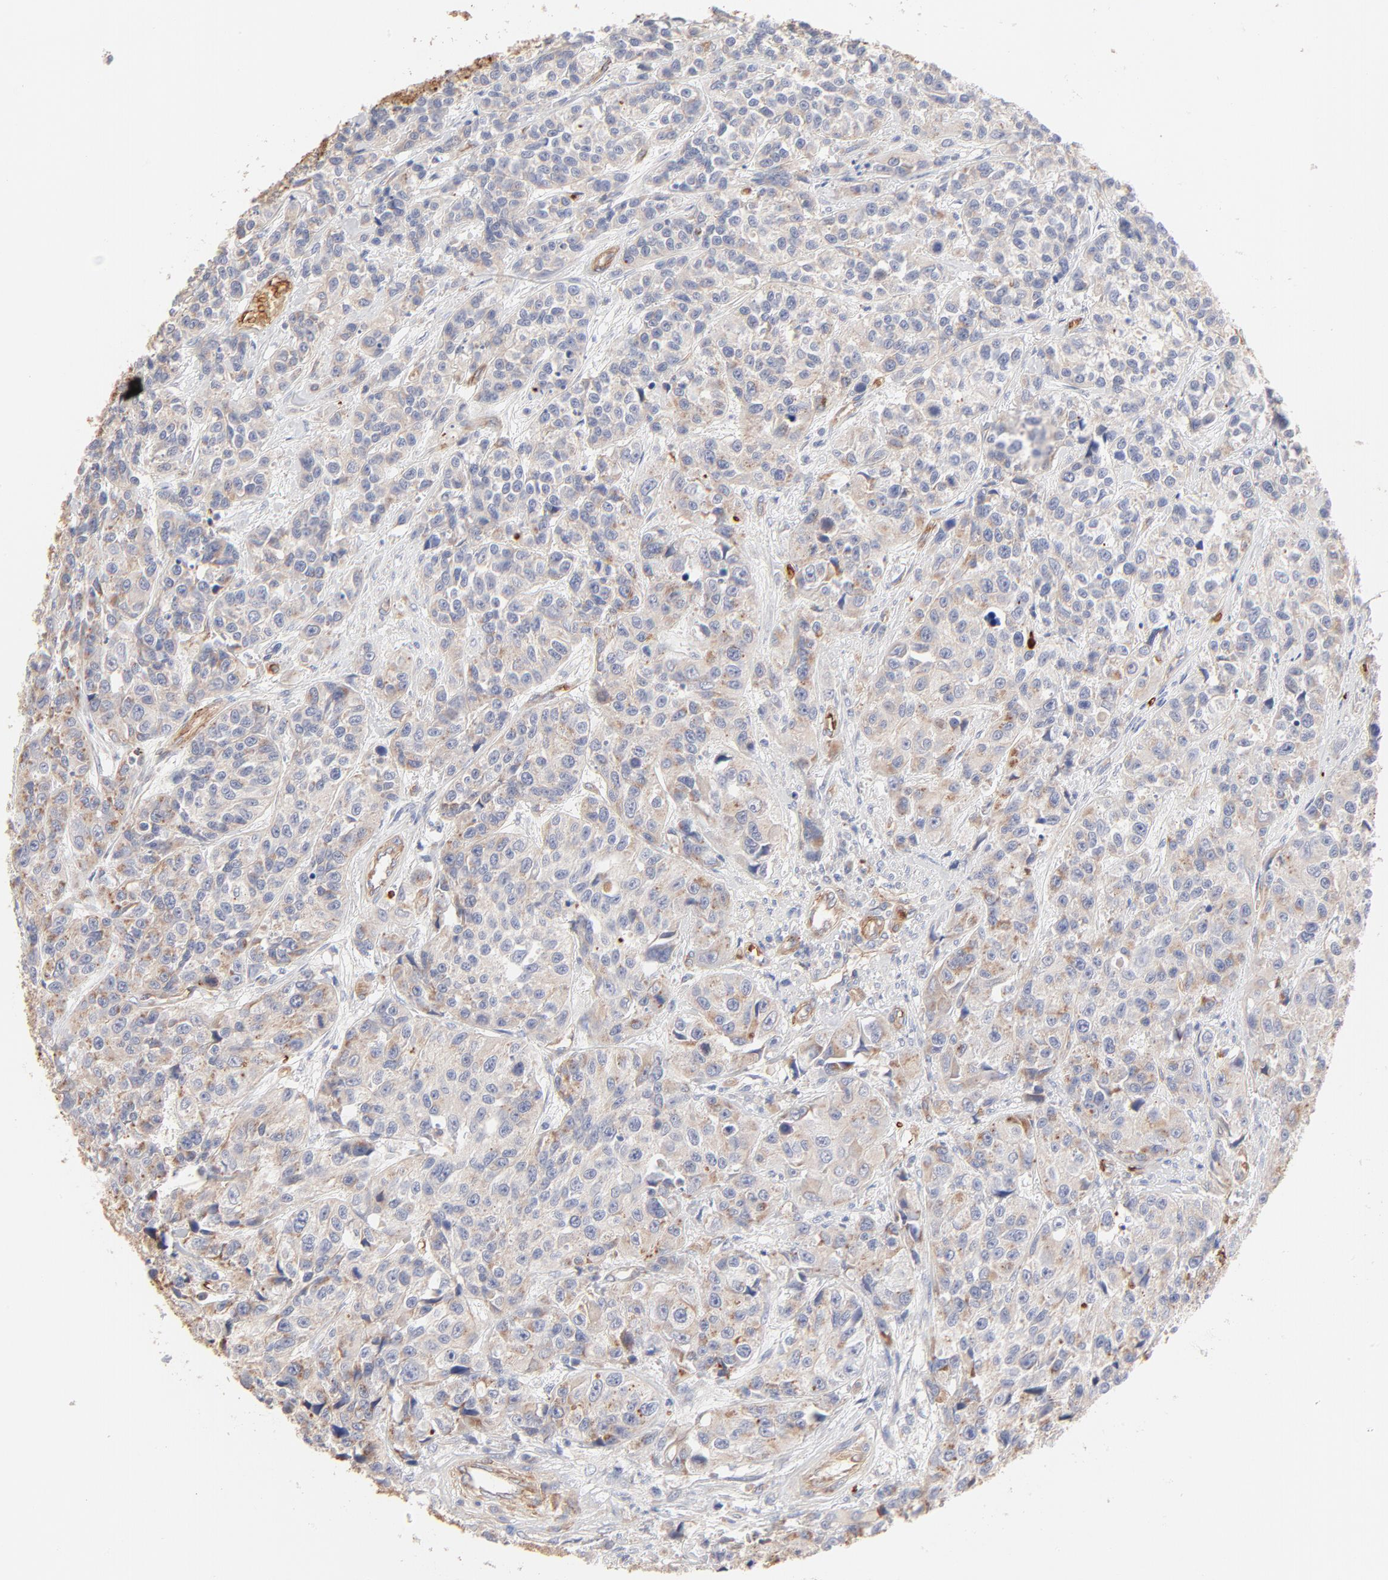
{"staining": {"intensity": "weak", "quantity": "<25%", "location": "cytoplasmic/membranous"}, "tissue": "urothelial cancer", "cell_type": "Tumor cells", "image_type": "cancer", "snomed": [{"axis": "morphology", "description": "Urothelial carcinoma, High grade"}, {"axis": "topography", "description": "Urinary bladder"}], "caption": "IHC image of neoplastic tissue: human urothelial carcinoma (high-grade) stained with DAB reveals no significant protein expression in tumor cells. Nuclei are stained in blue.", "gene": "SPTB", "patient": {"sex": "female", "age": 81}}